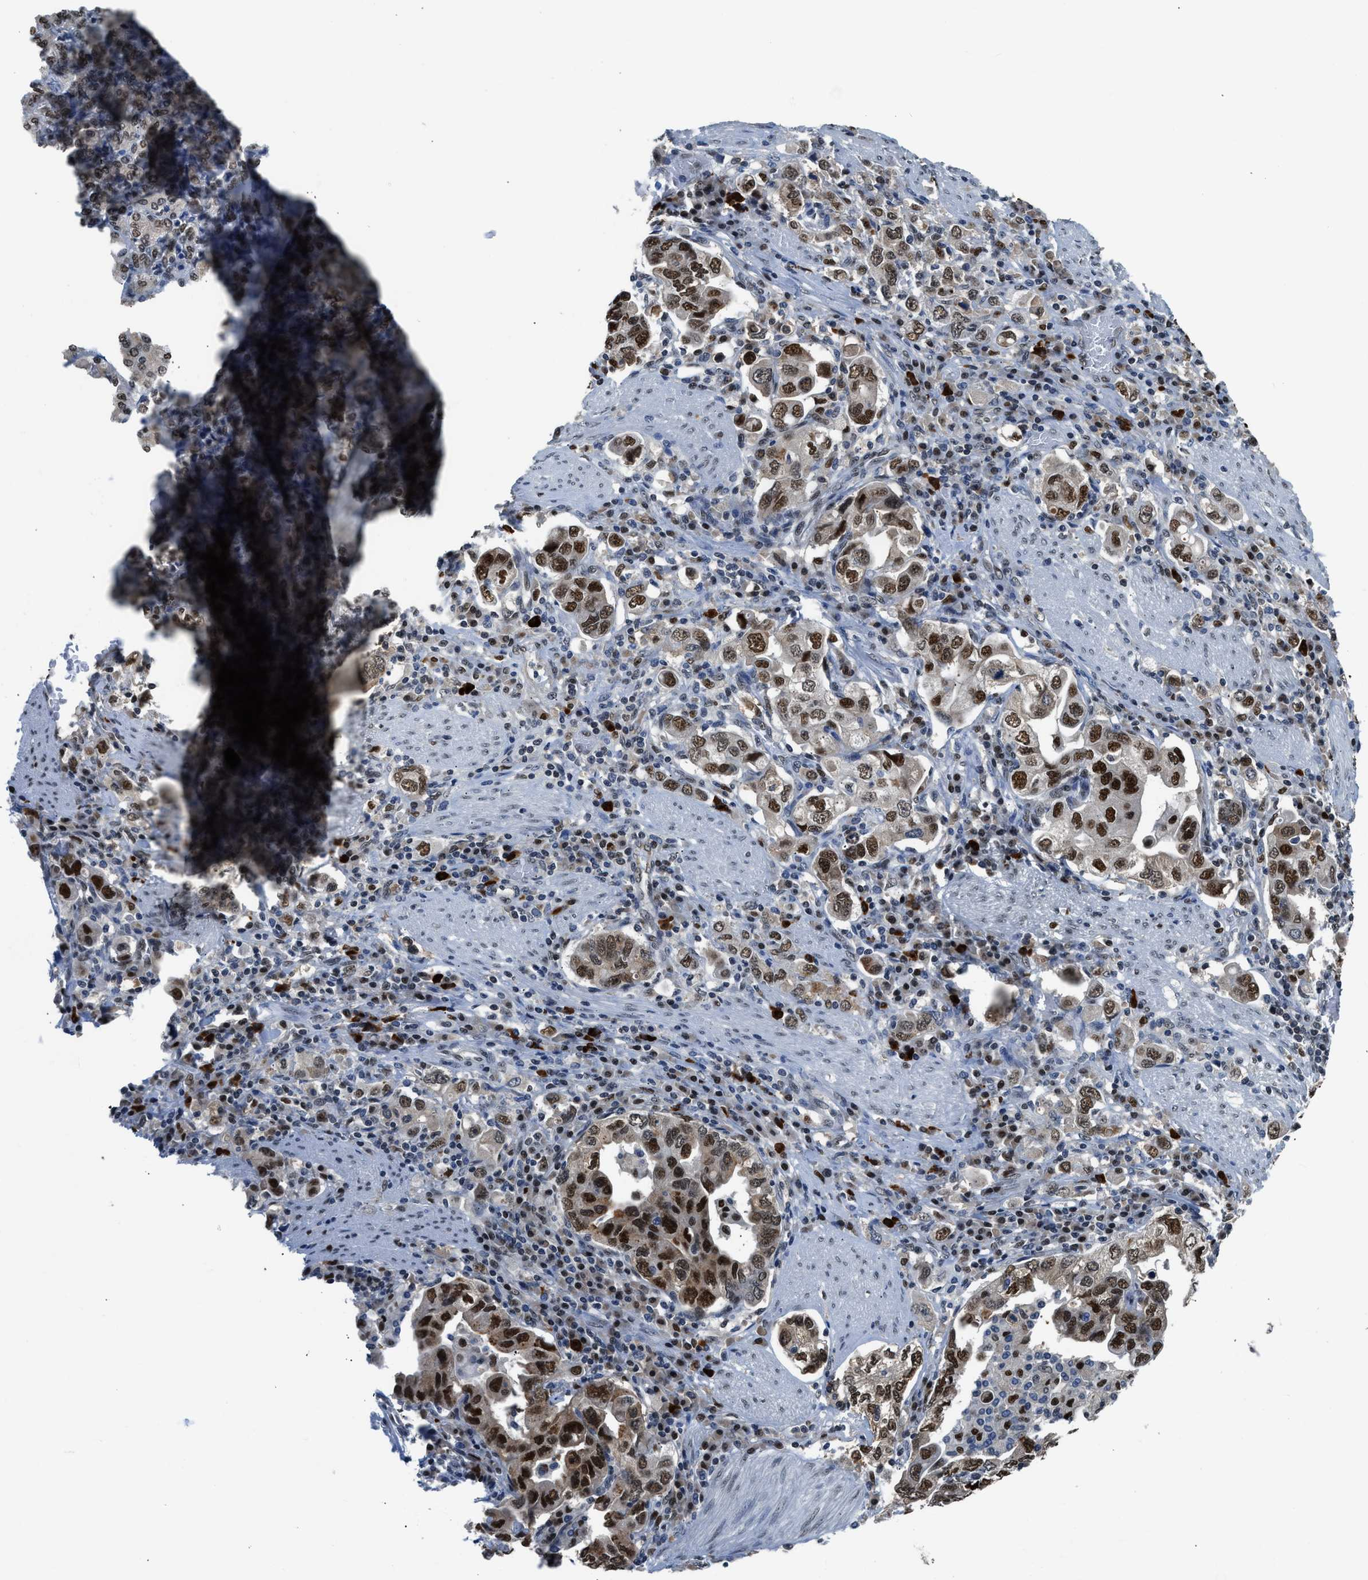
{"staining": {"intensity": "strong", "quantity": ">75%", "location": "nuclear"}, "tissue": "stomach cancer", "cell_type": "Tumor cells", "image_type": "cancer", "snomed": [{"axis": "morphology", "description": "Adenocarcinoma, NOS"}, {"axis": "topography", "description": "Stomach, upper"}], "caption": "IHC histopathology image of human stomach adenocarcinoma stained for a protein (brown), which demonstrates high levels of strong nuclear expression in approximately >75% of tumor cells.", "gene": "ALX1", "patient": {"sex": "male", "age": 62}}